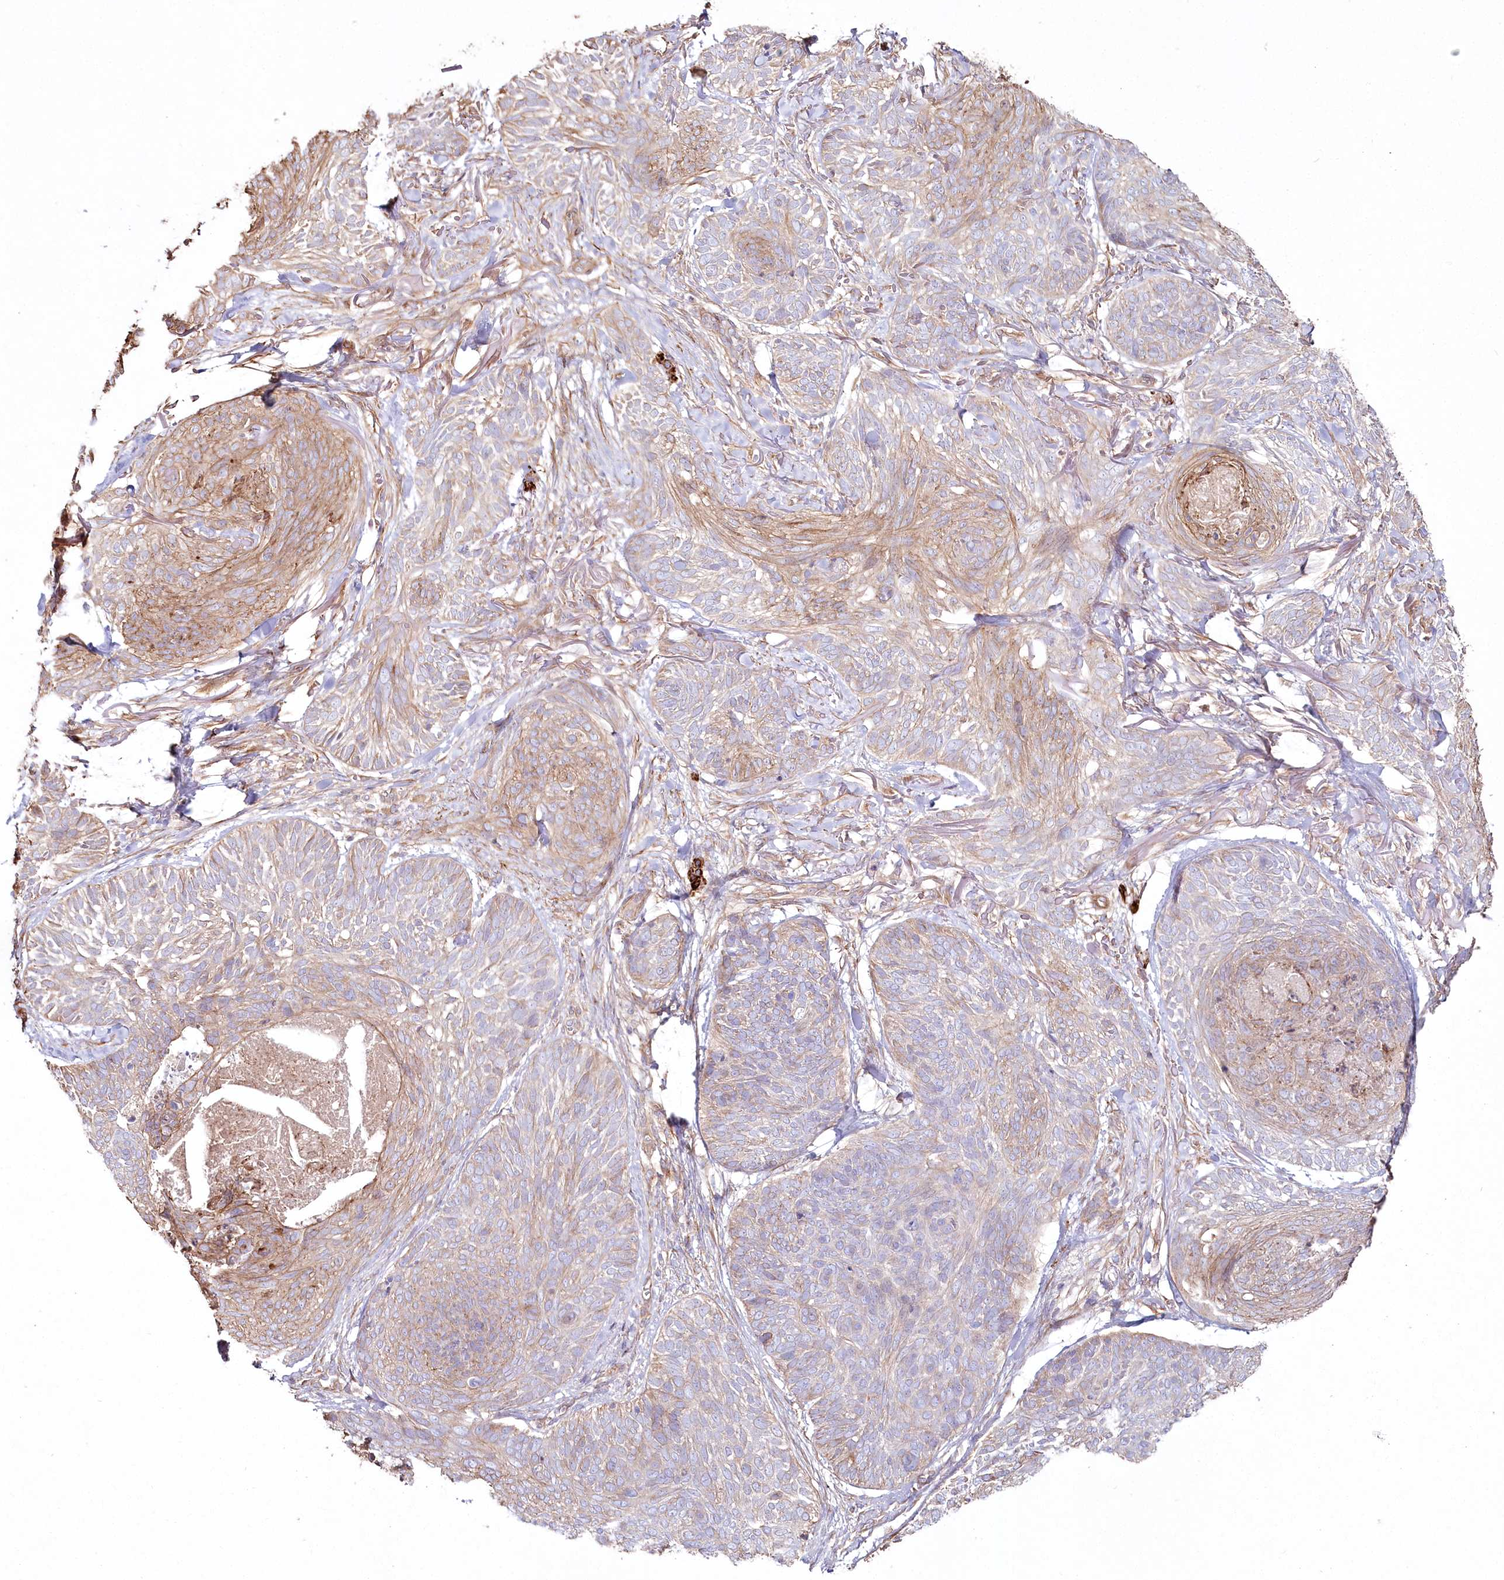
{"staining": {"intensity": "weak", "quantity": ">75%", "location": "cytoplasmic/membranous"}, "tissue": "skin cancer", "cell_type": "Tumor cells", "image_type": "cancer", "snomed": [{"axis": "morphology", "description": "Normal tissue, NOS"}, {"axis": "morphology", "description": "Basal cell carcinoma"}, {"axis": "topography", "description": "Skin"}], "caption": "High-magnification brightfield microscopy of skin basal cell carcinoma stained with DAB (3,3'-diaminobenzidine) (brown) and counterstained with hematoxylin (blue). tumor cells exhibit weak cytoplasmic/membranous positivity is identified in approximately>75% of cells. The protein is stained brown, and the nuclei are stained in blue (DAB IHC with brightfield microscopy, high magnification).", "gene": "SUMF1", "patient": {"sex": "male", "age": 66}}